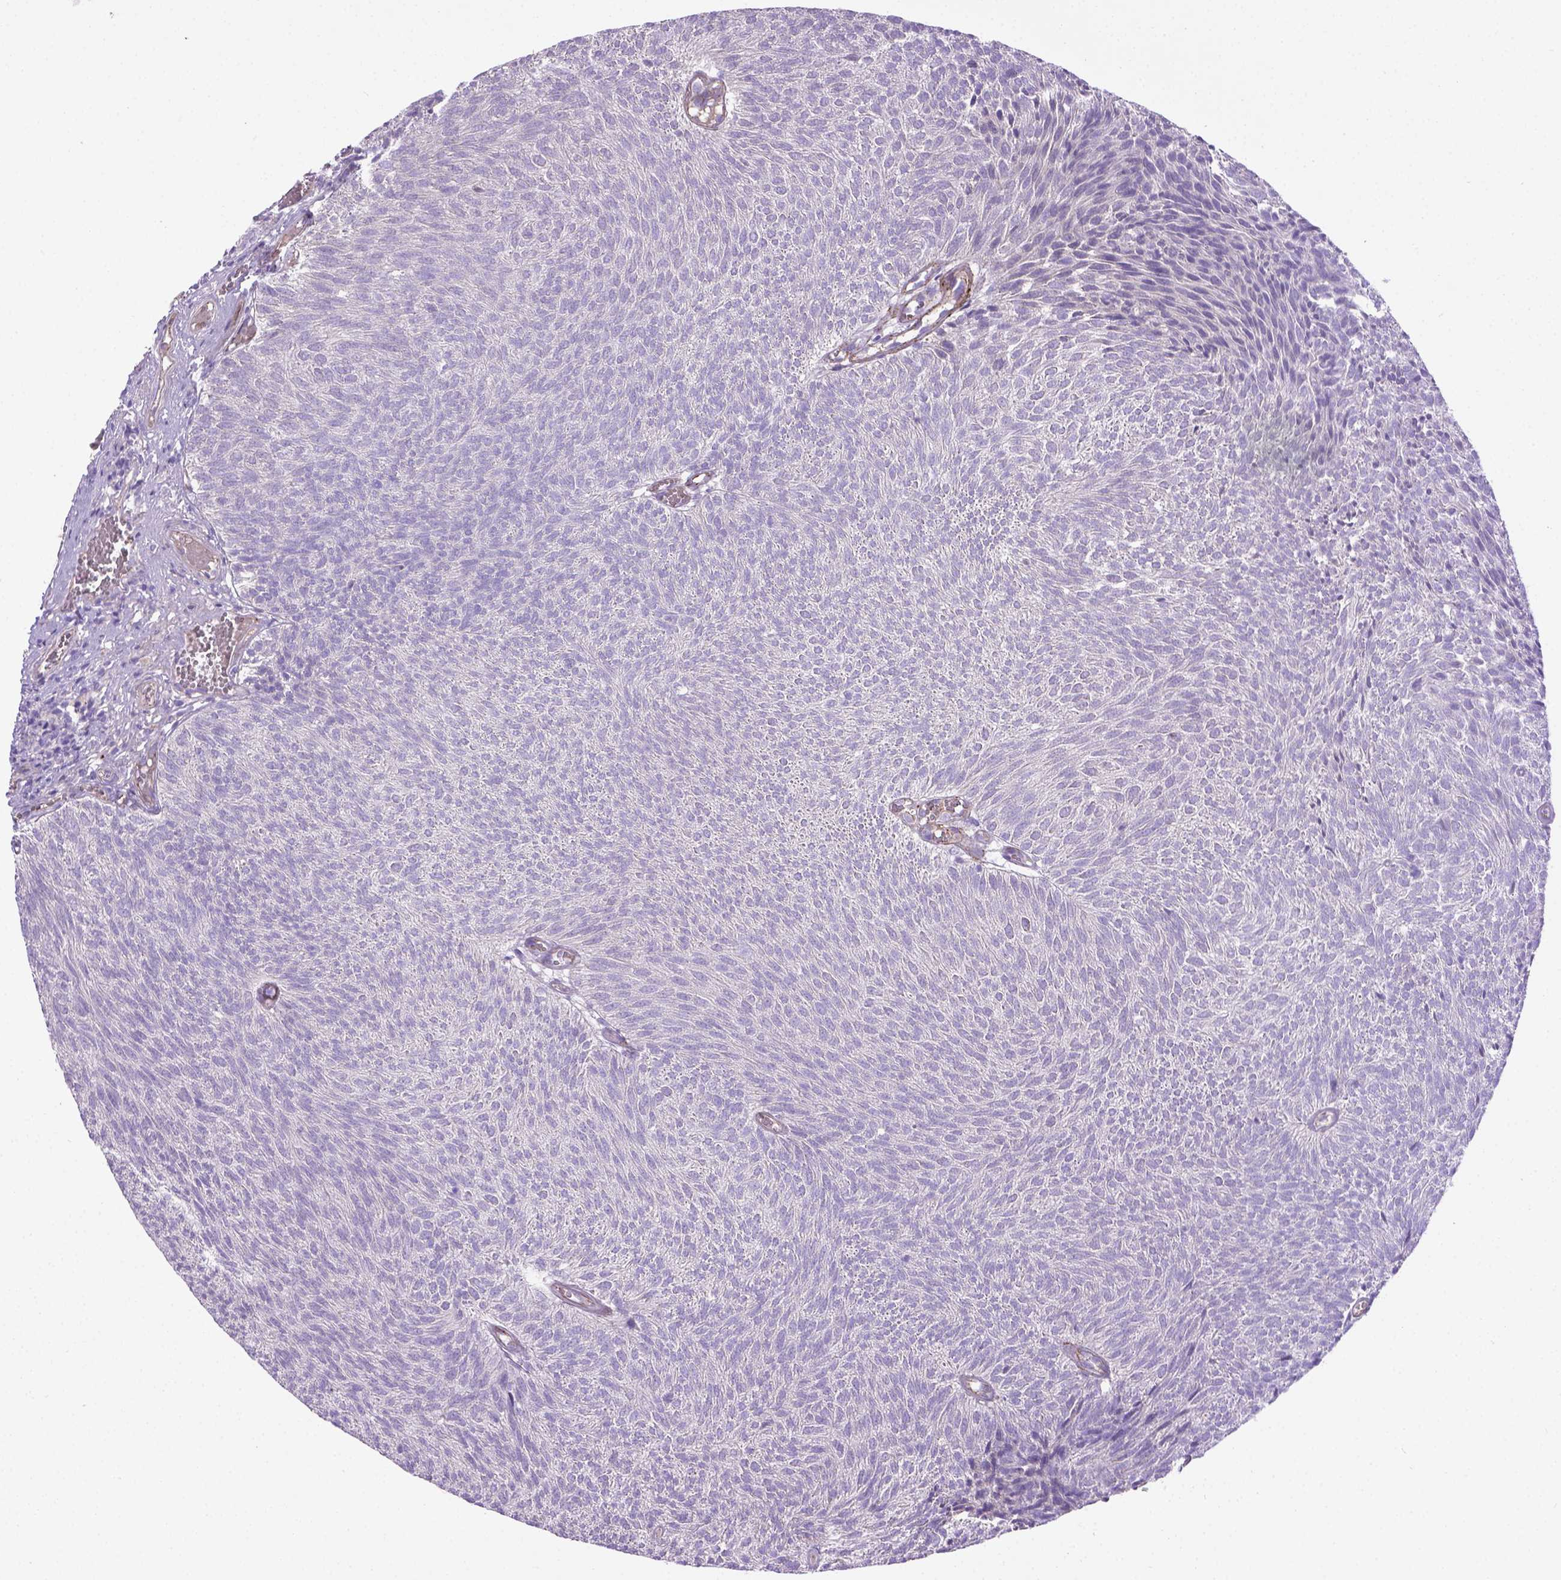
{"staining": {"intensity": "negative", "quantity": "none", "location": "none"}, "tissue": "urothelial cancer", "cell_type": "Tumor cells", "image_type": "cancer", "snomed": [{"axis": "morphology", "description": "Urothelial carcinoma, Low grade"}, {"axis": "topography", "description": "Urinary bladder"}], "caption": "An immunohistochemistry photomicrograph of low-grade urothelial carcinoma is shown. There is no staining in tumor cells of low-grade urothelial carcinoma. Nuclei are stained in blue.", "gene": "CCER2", "patient": {"sex": "male", "age": 77}}